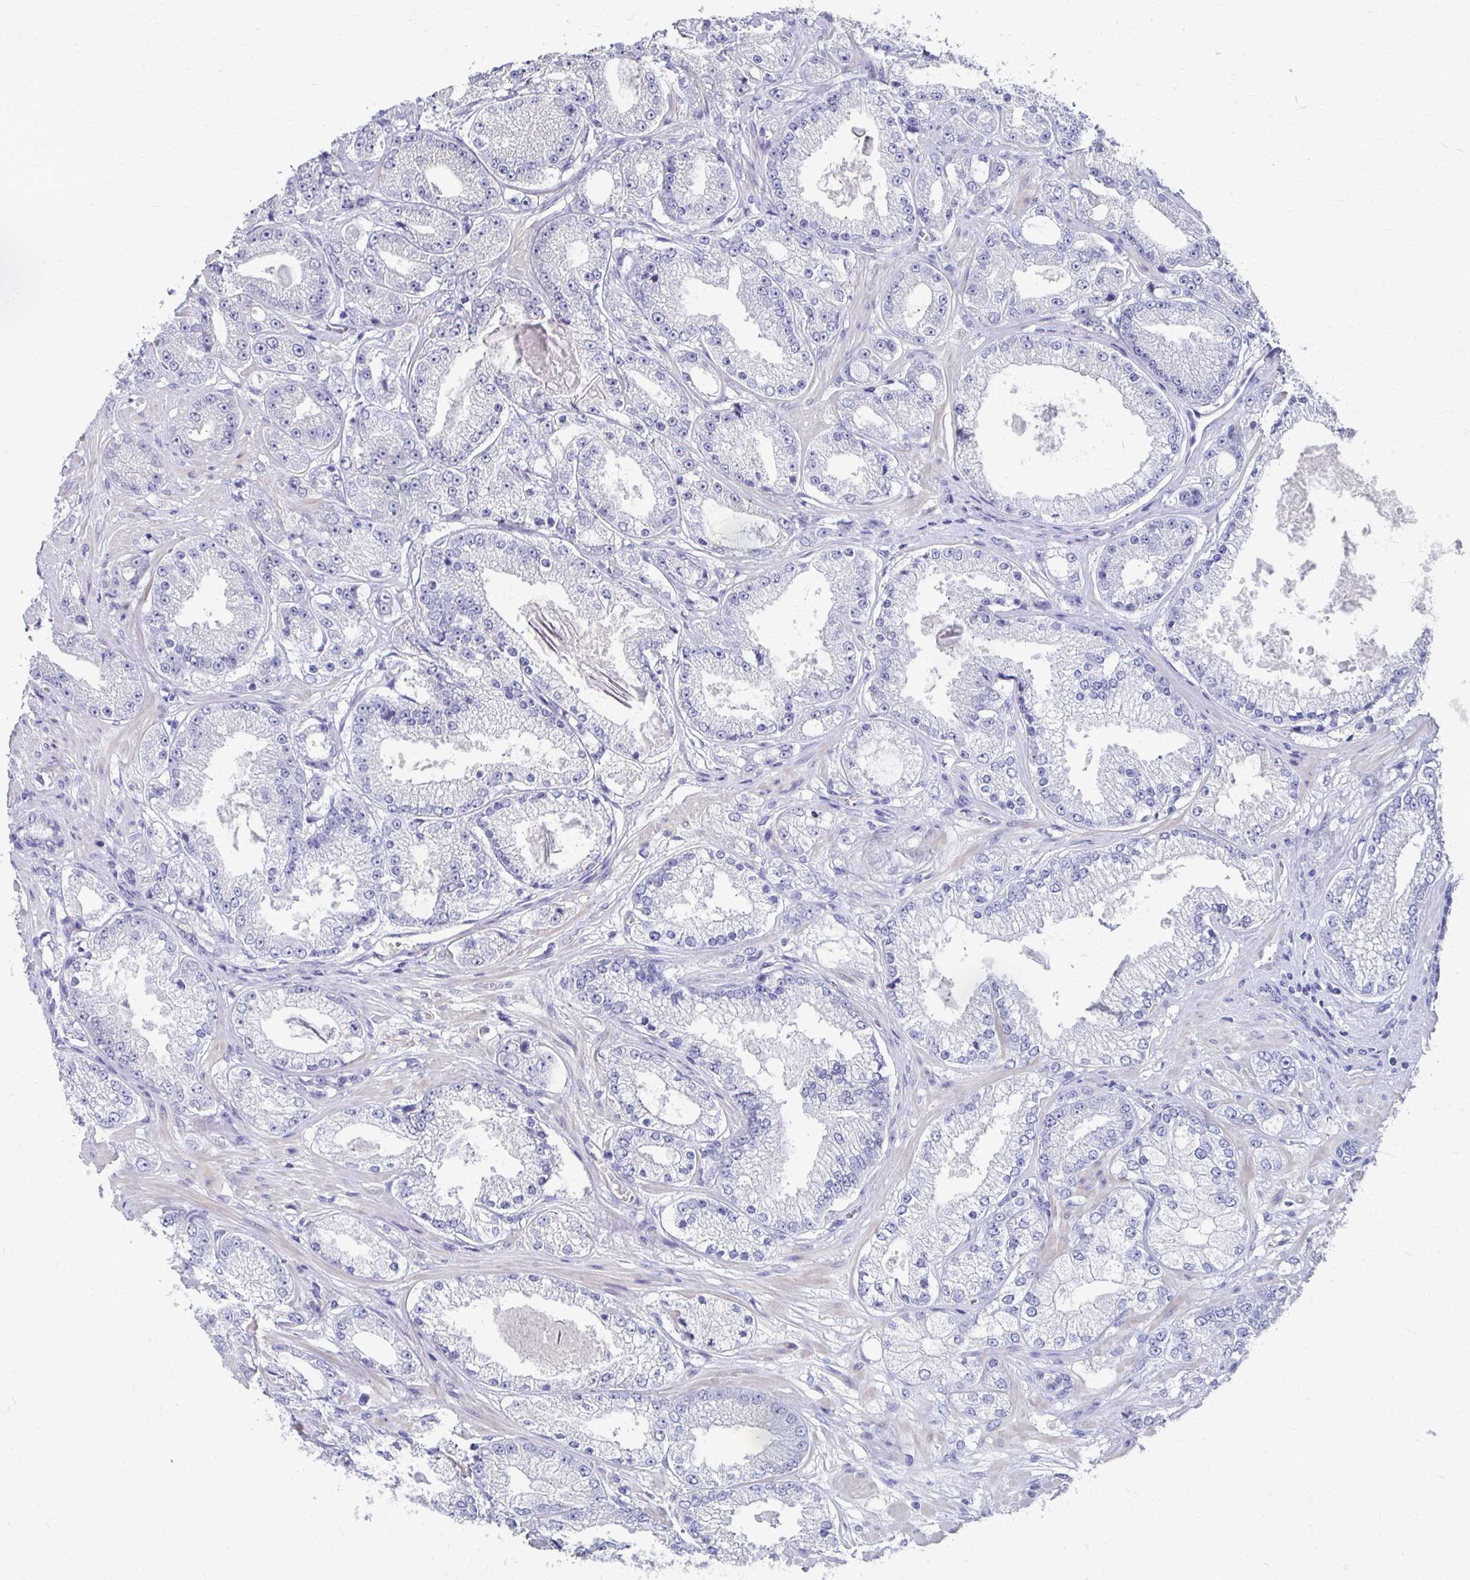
{"staining": {"intensity": "negative", "quantity": "none", "location": "none"}, "tissue": "prostate cancer", "cell_type": "Tumor cells", "image_type": "cancer", "snomed": [{"axis": "morphology", "description": "Normal tissue, NOS"}, {"axis": "morphology", "description": "Adenocarcinoma, High grade"}, {"axis": "topography", "description": "Prostate"}, {"axis": "topography", "description": "Peripheral nerve tissue"}], "caption": "There is no significant positivity in tumor cells of prostate cancer.", "gene": "SYCP3", "patient": {"sex": "male", "age": 68}}